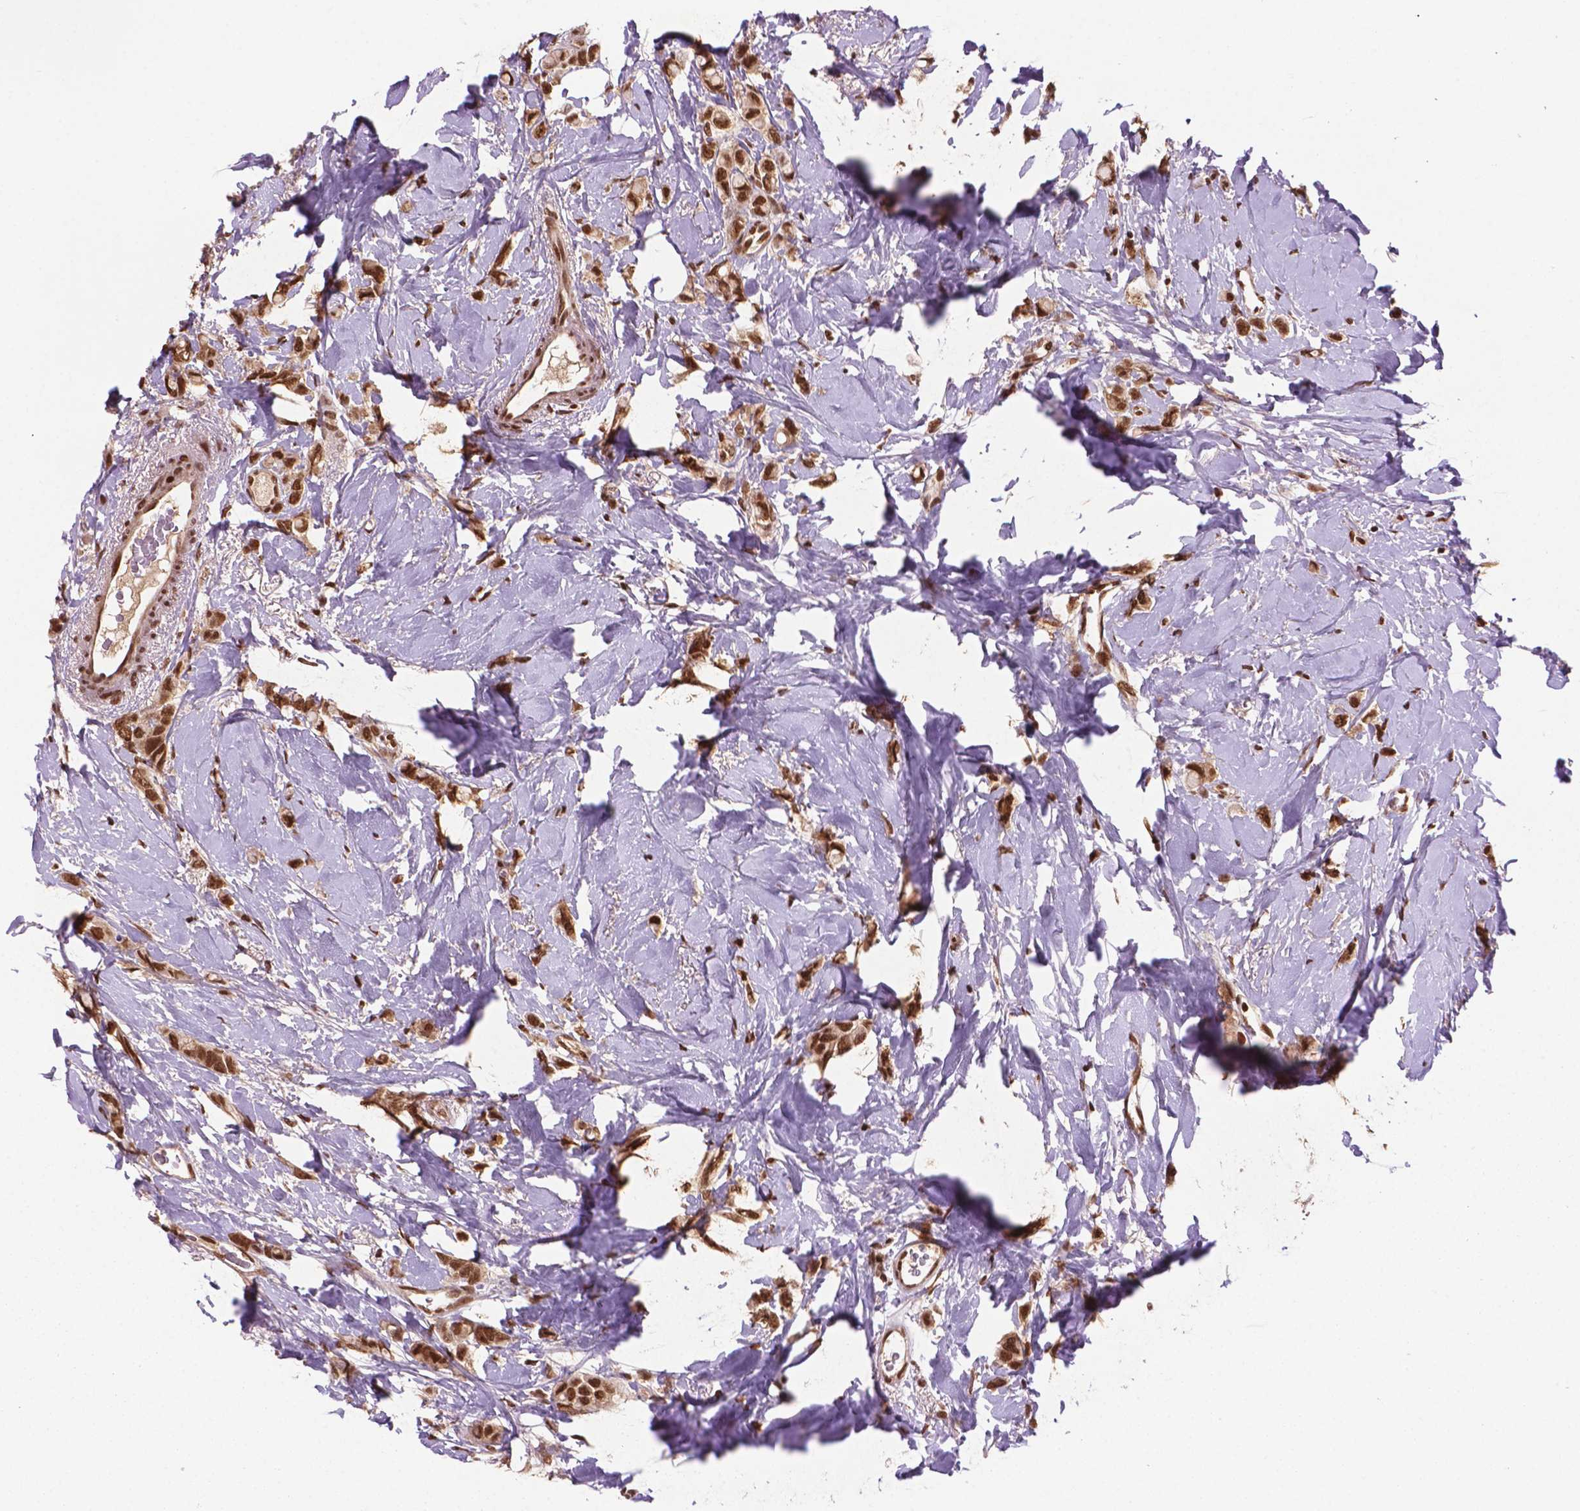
{"staining": {"intensity": "strong", "quantity": ">75%", "location": "nuclear"}, "tissue": "breast cancer", "cell_type": "Tumor cells", "image_type": "cancer", "snomed": [{"axis": "morphology", "description": "Lobular carcinoma"}, {"axis": "topography", "description": "Breast"}], "caption": "Lobular carcinoma (breast) stained for a protein (brown) displays strong nuclear positive positivity in about >75% of tumor cells.", "gene": "SIRT6", "patient": {"sex": "female", "age": 66}}